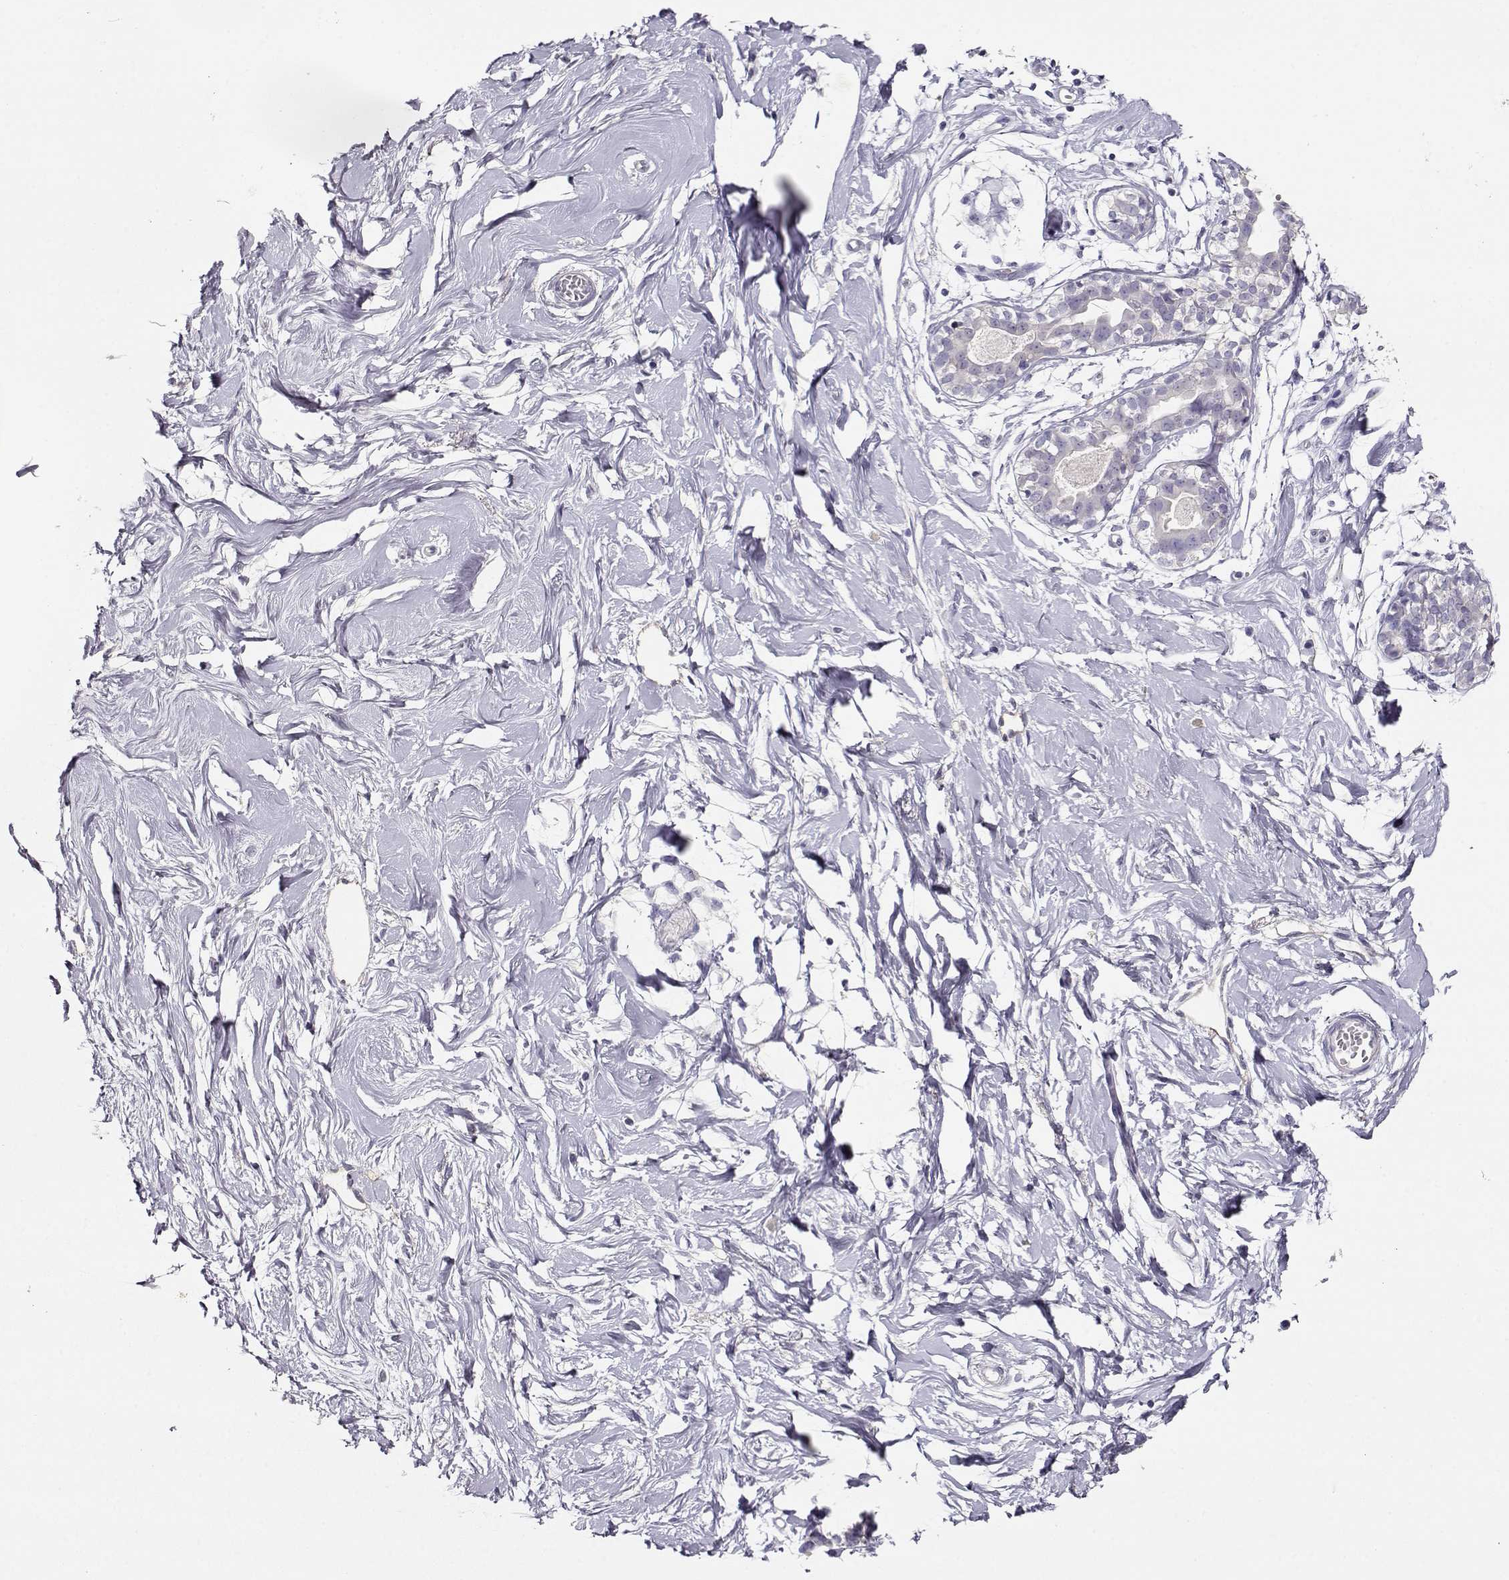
{"staining": {"intensity": "negative", "quantity": "none", "location": "none"}, "tissue": "breast", "cell_type": "Adipocytes", "image_type": "normal", "snomed": [{"axis": "morphology", "description": "Normal tissue, NOS"}, {"axis": "topography", "description": "Breast"}], "caption": "A high-resolution micrograph shows IHC staining of unremarkable breast, which reveals no significant expression in adipocytes. (DAB IHC visualized using brightfield microscopy, high magnification).", "gene": "NDRG4", "patient": {"sex": "female", "age": 49}}